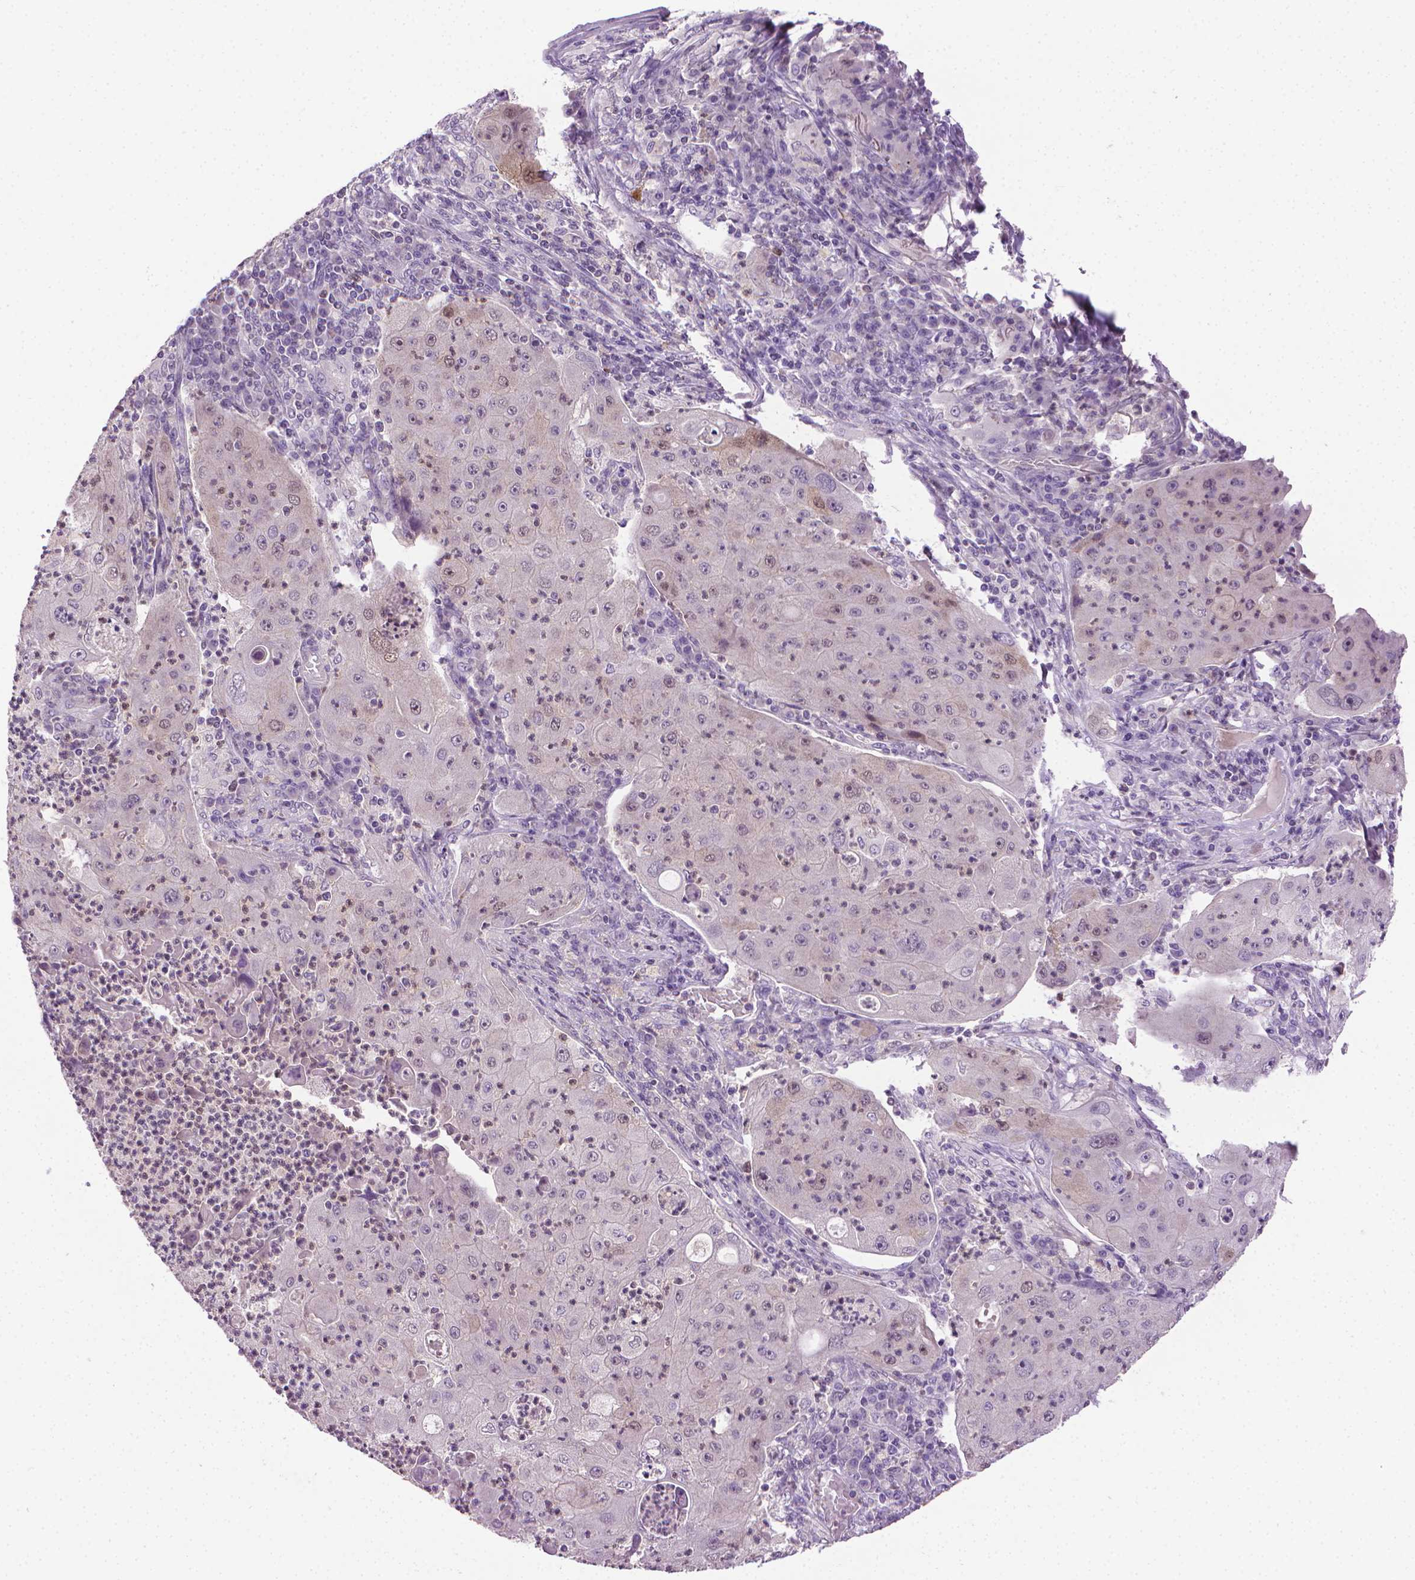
{"staining": {"intensity": "negative", "quantity": "none", "location": "none"}, "tissue": "lung cancer", "cell_type": "Tumor cells", "image_type": "cancer", "snomed": [{"axis": "morphology", "description": "Squamous cell carcinoma, NOS"}, {"axis": "topography", "description": "Lung"}], "caption": "Human lung squamous cell carcinoma stained for a protein using IHC displays no positivity in tumor cells.", "gene": "CDKN2D", "patient": {"sex": "female", "age": 59}}